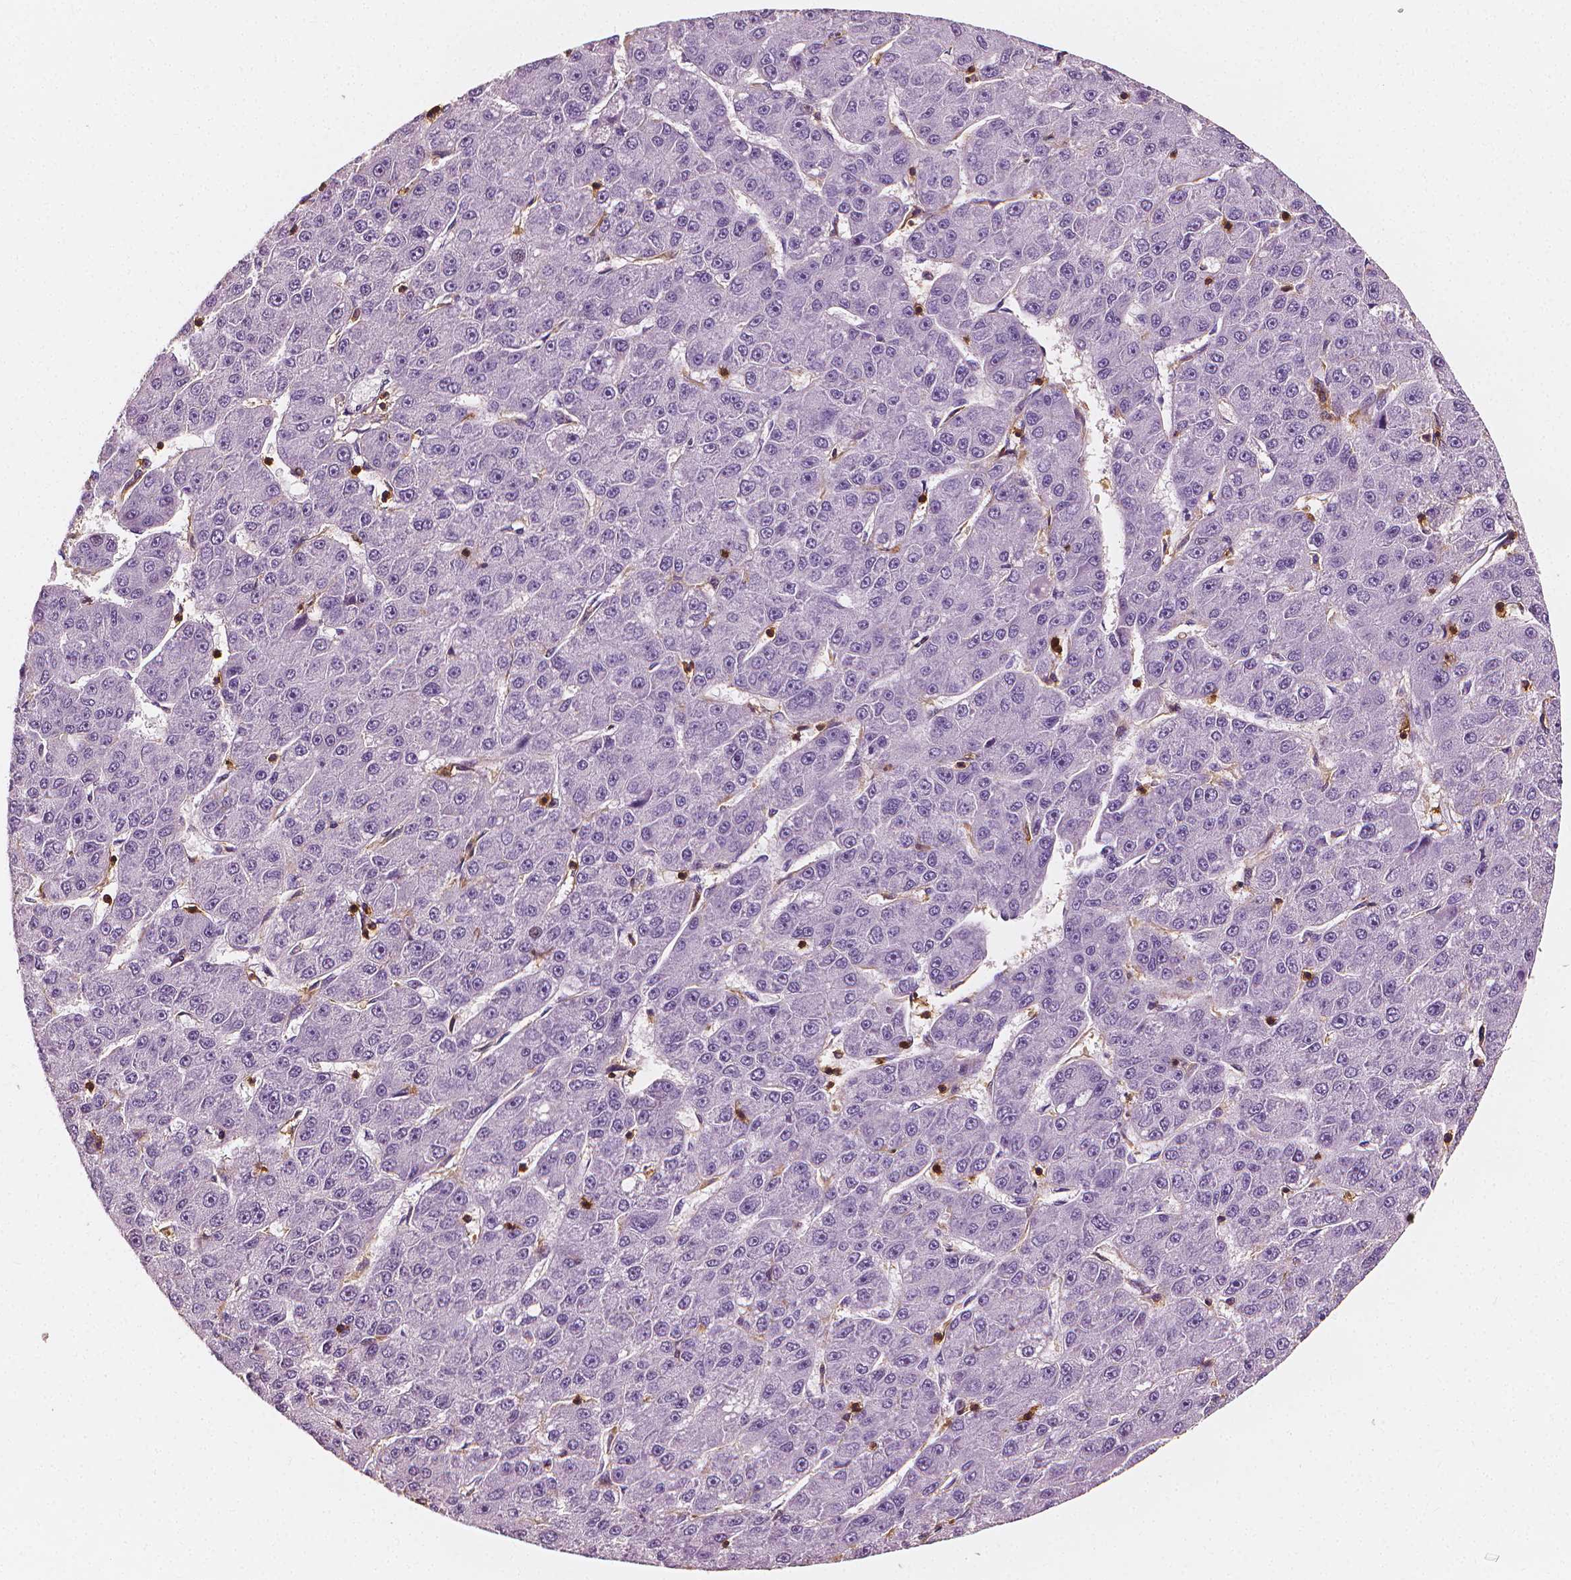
{"staining": {"intensity": "negative", "quantity": "none", "location": "none"}, "tissue": "liver cancer", "cell_type": "Tumor cells", "image_type": "cancer", "snomed": [{"axis": "morphology", "description": "Carcinoma, Hepatocellular, NOS"}, {"axis": "topography", "description": "Liver"}], "caption": "This histopathology image is of liver cancer (hepatocellular carcinoma) stained with immunohistochemistry to label a protein in brown with the nuclei are counter-stained blue. There is no staining in tumor cells.", "gene": "PTPRC", "patient": {"sex": "male", "age": 67}}